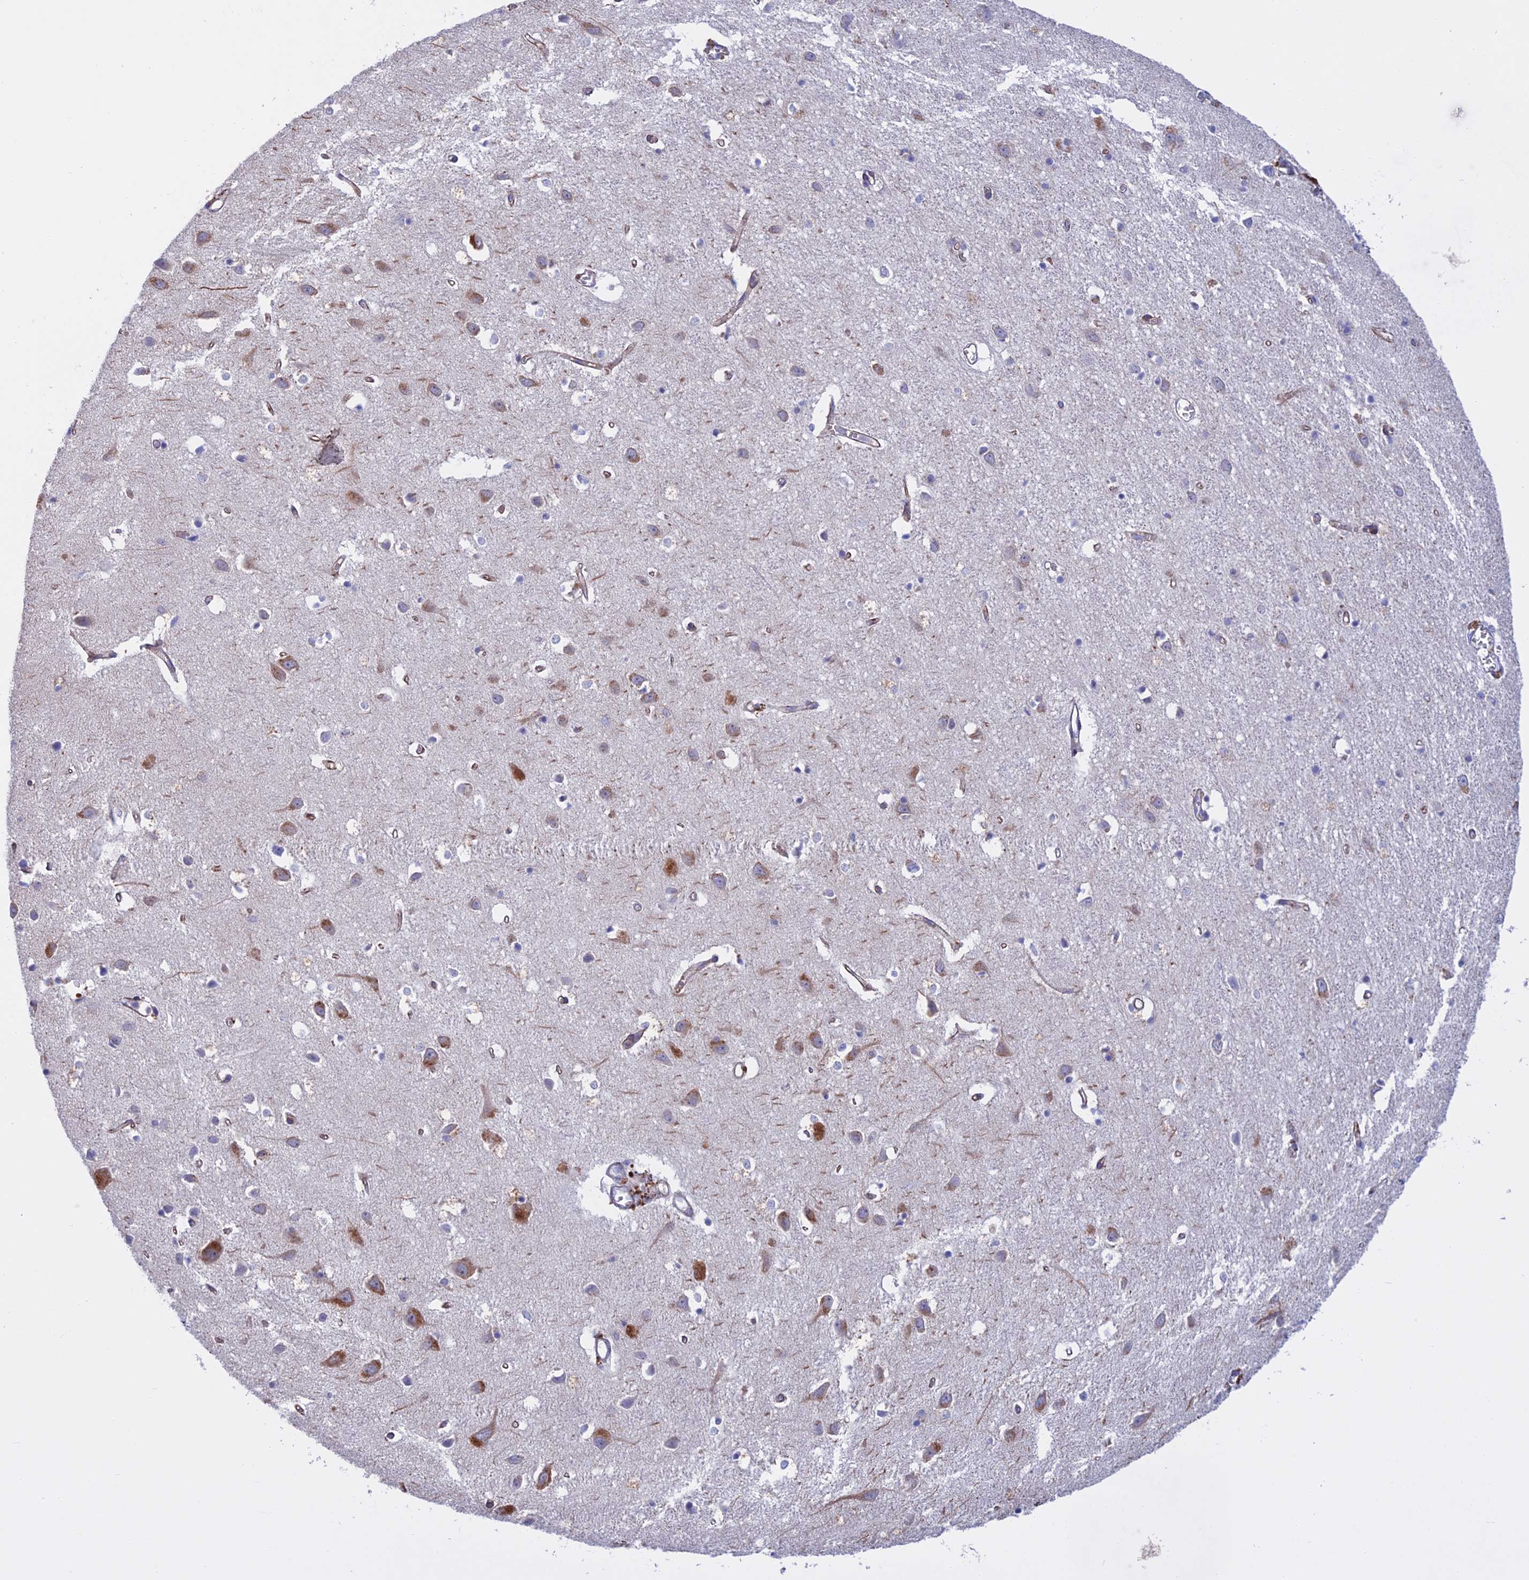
{"staining": {"intensity": "negative", "quantity": "none", "location": "none"}, "tissue": "cerebral cortex", "cell_type": "Endothelial cells", "image_type": "normal", "snomed": [{"axis": "morphology", "description": "Normal tissue, NOS"}, {"axis": "topography", "description": "Cerebral cortex"}], "caption": "An immunohistochemistry (IHC) histopathology image of unremarkable cerebral cortex is shown. There is no staining in endothelial cells of cerebral cortex.", "gene": "SLC2A6", "patient": {"sex": "female", "age": 64}}